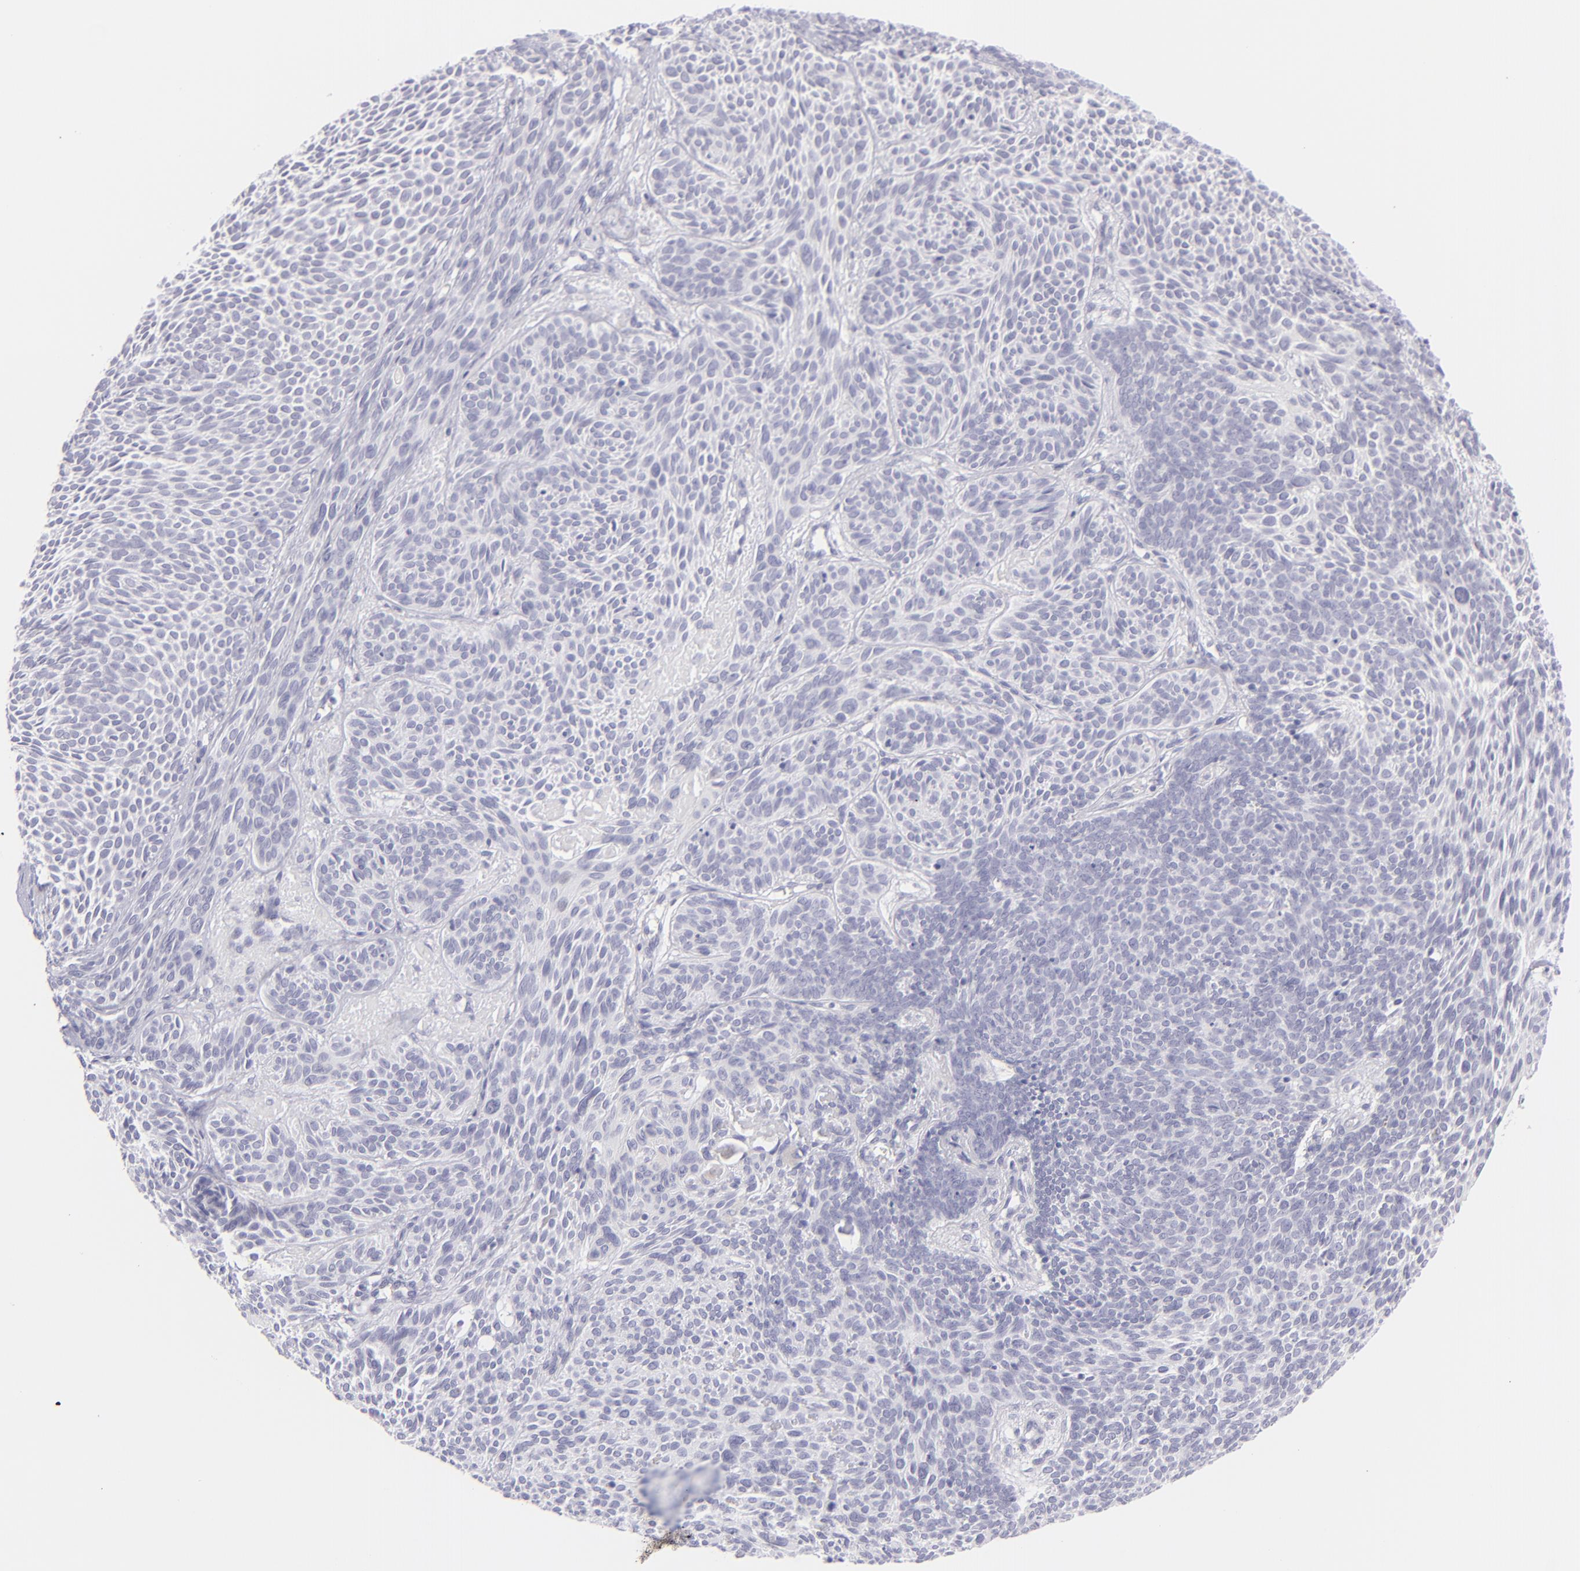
{"staining": {"intensity": "negative", "quantity": "none", "location": "none"}, "tissue": "skin cancer", "cell_type": "Tumor cells", "image_type": "cancer", "snomed": [{"axis": "morphology", "description": "Basal cell carcinoma"}, {"axis": "topography", "description": "Skin"}], "caption": "This image is of skin cancer (basal cell carcinoma) stained with immunohistochemistry to label a protein in brown with the nuclei are counter-stained blue. There is no positivity in tumor cells.", "gene": "FCER2", "patient": {"sex": "male", "age": 84}}